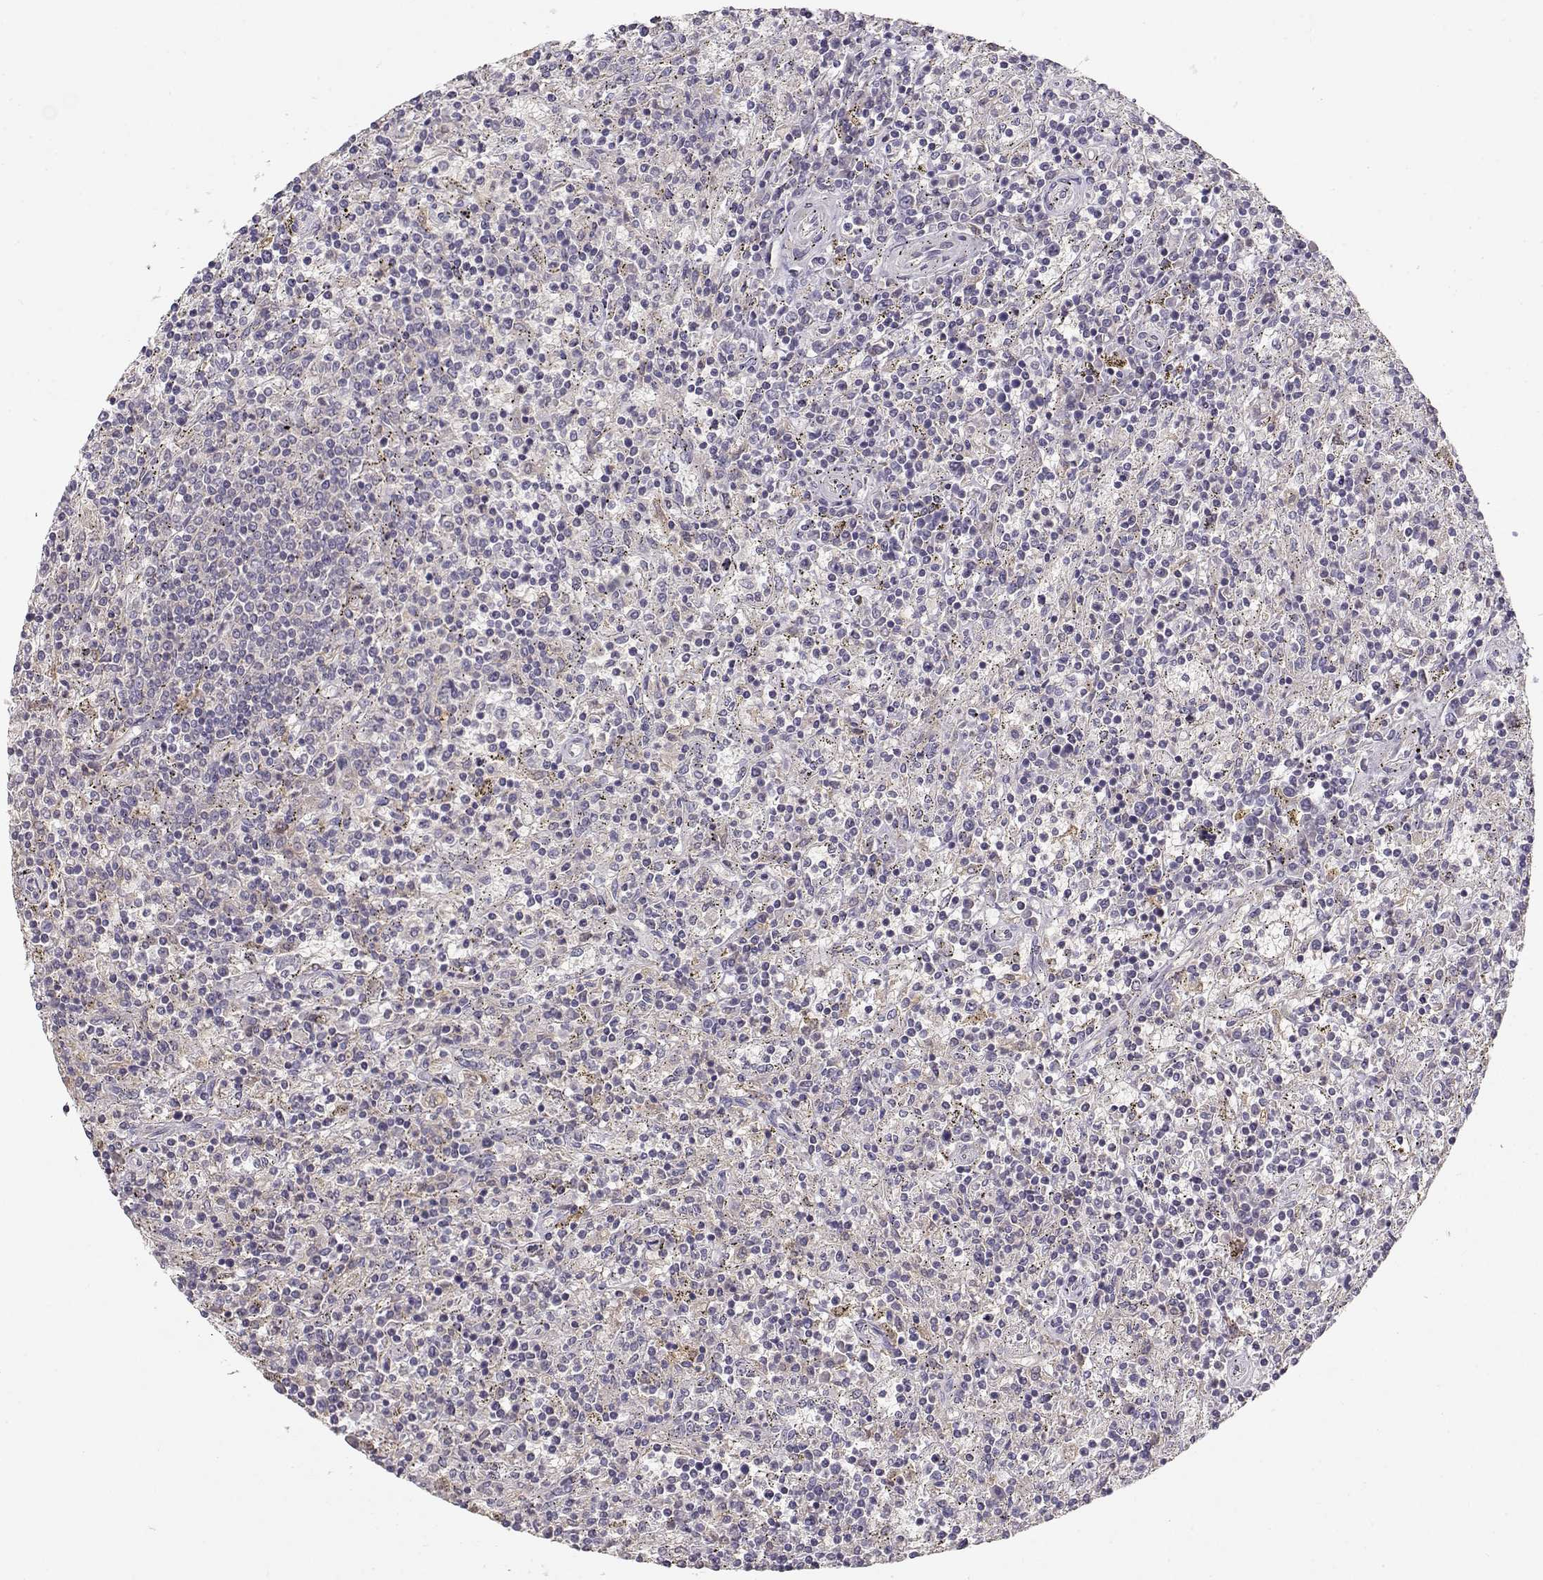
{"staining": {"intensity": "negative", "quantity": "none", "location": "none"}, "tissue": "lymphoma", "cell_type": "Tumor cells", "image_type": "cancer", "snomed": [{"axis": "morphology", "description": "Malignant lymphoma, non-Hodgkin's type, Low grade"}, {"axis": "topography", "description": "Spleen"}], "caption": "Lymphoma was stained to show a protein in brown. There is no significant expression in tumor cells.", "gene": "VAV1", "patient": {"sex": "male", "age": 62}}